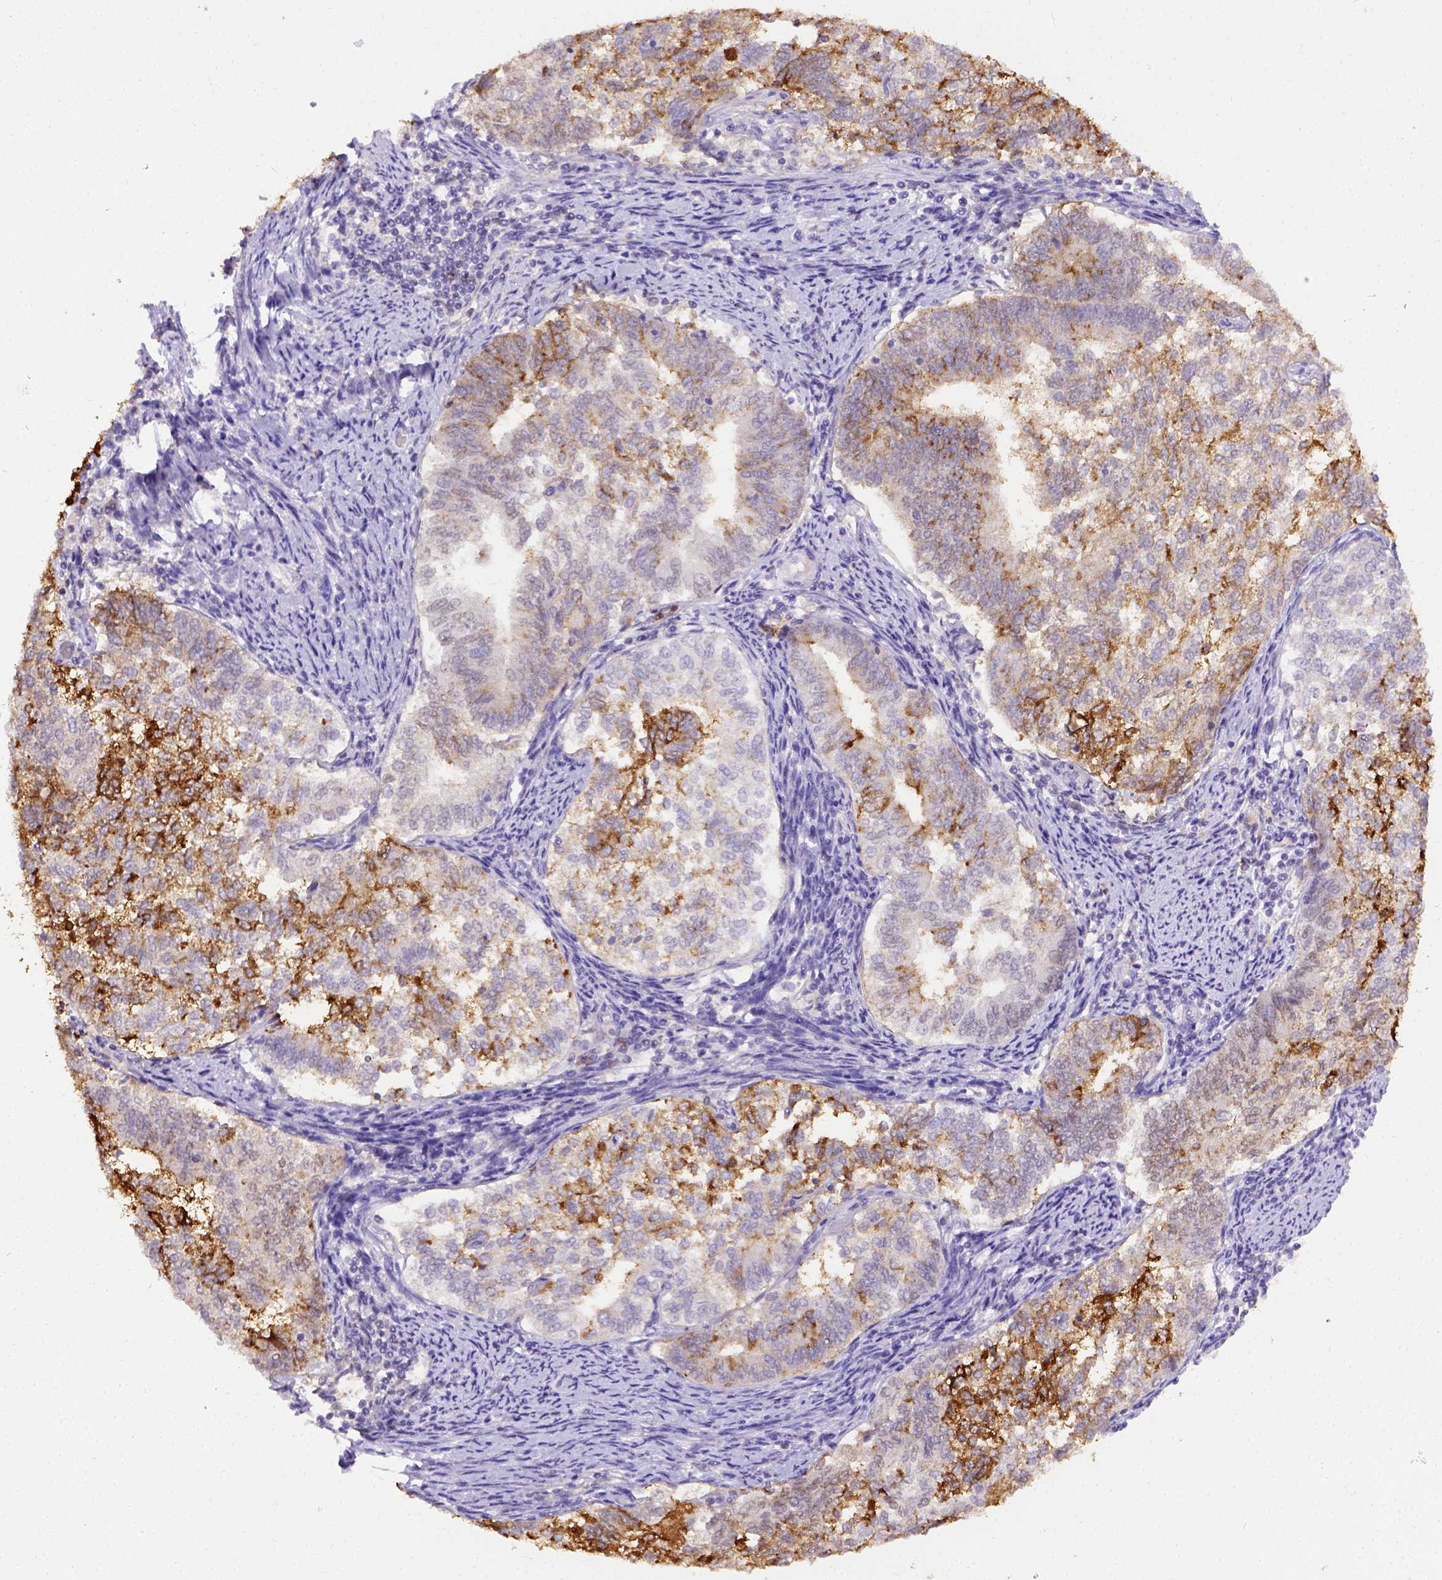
{"staining": {"intensity": "negative", "quantity": "none", "location": "none"}, "tissue": "endometrial cancer", "cell_type": "Tumor cells", "image_type": "cancer", "snomed": [{"axis": "morphology", "description": "Adenocarcinoma, NOS"}, {"axis": "topography", "description": "Endometrium"}], "caption": "High power microscopy micrograph of an IHC histopathology image of endometrial adenocarcinoma, revealing no significant expression in tumor cells.", "gene": "B3GAT1", "patient": {"sex": "female", "age": 65}}